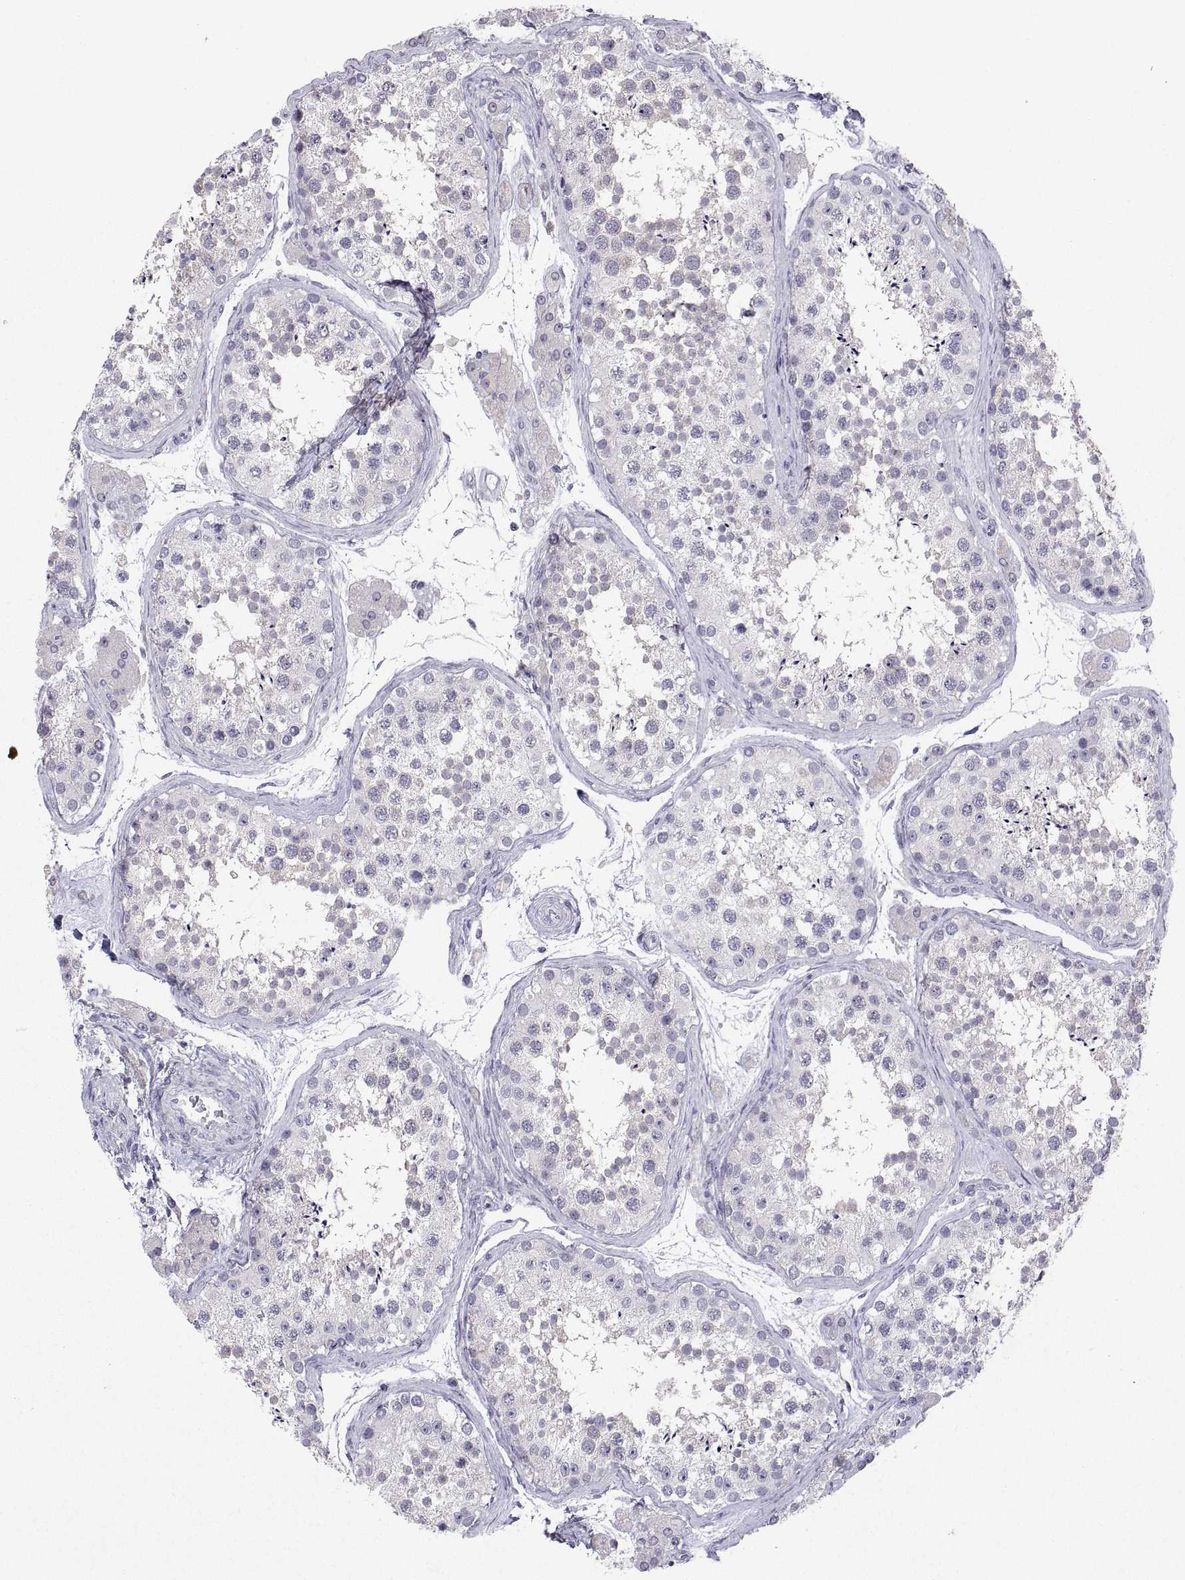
{"staining": {"intensity": "negative", "quantity": "none", "location": "none"}, "tissue": "testis", "cell_type": "Cells in seminiferous ducts", "image_type": "normal", "snomed": [{"axis": "morphology", "description": "Normal tissue, NOS"}, {"axis": "topography", "description": "Testis"}], "caption": "Cells in seminiferous ducts show no significant protein staining in unremarkable testis.", "gene": "MS4A1", "patient": {"sex": "male", "age": 41}}